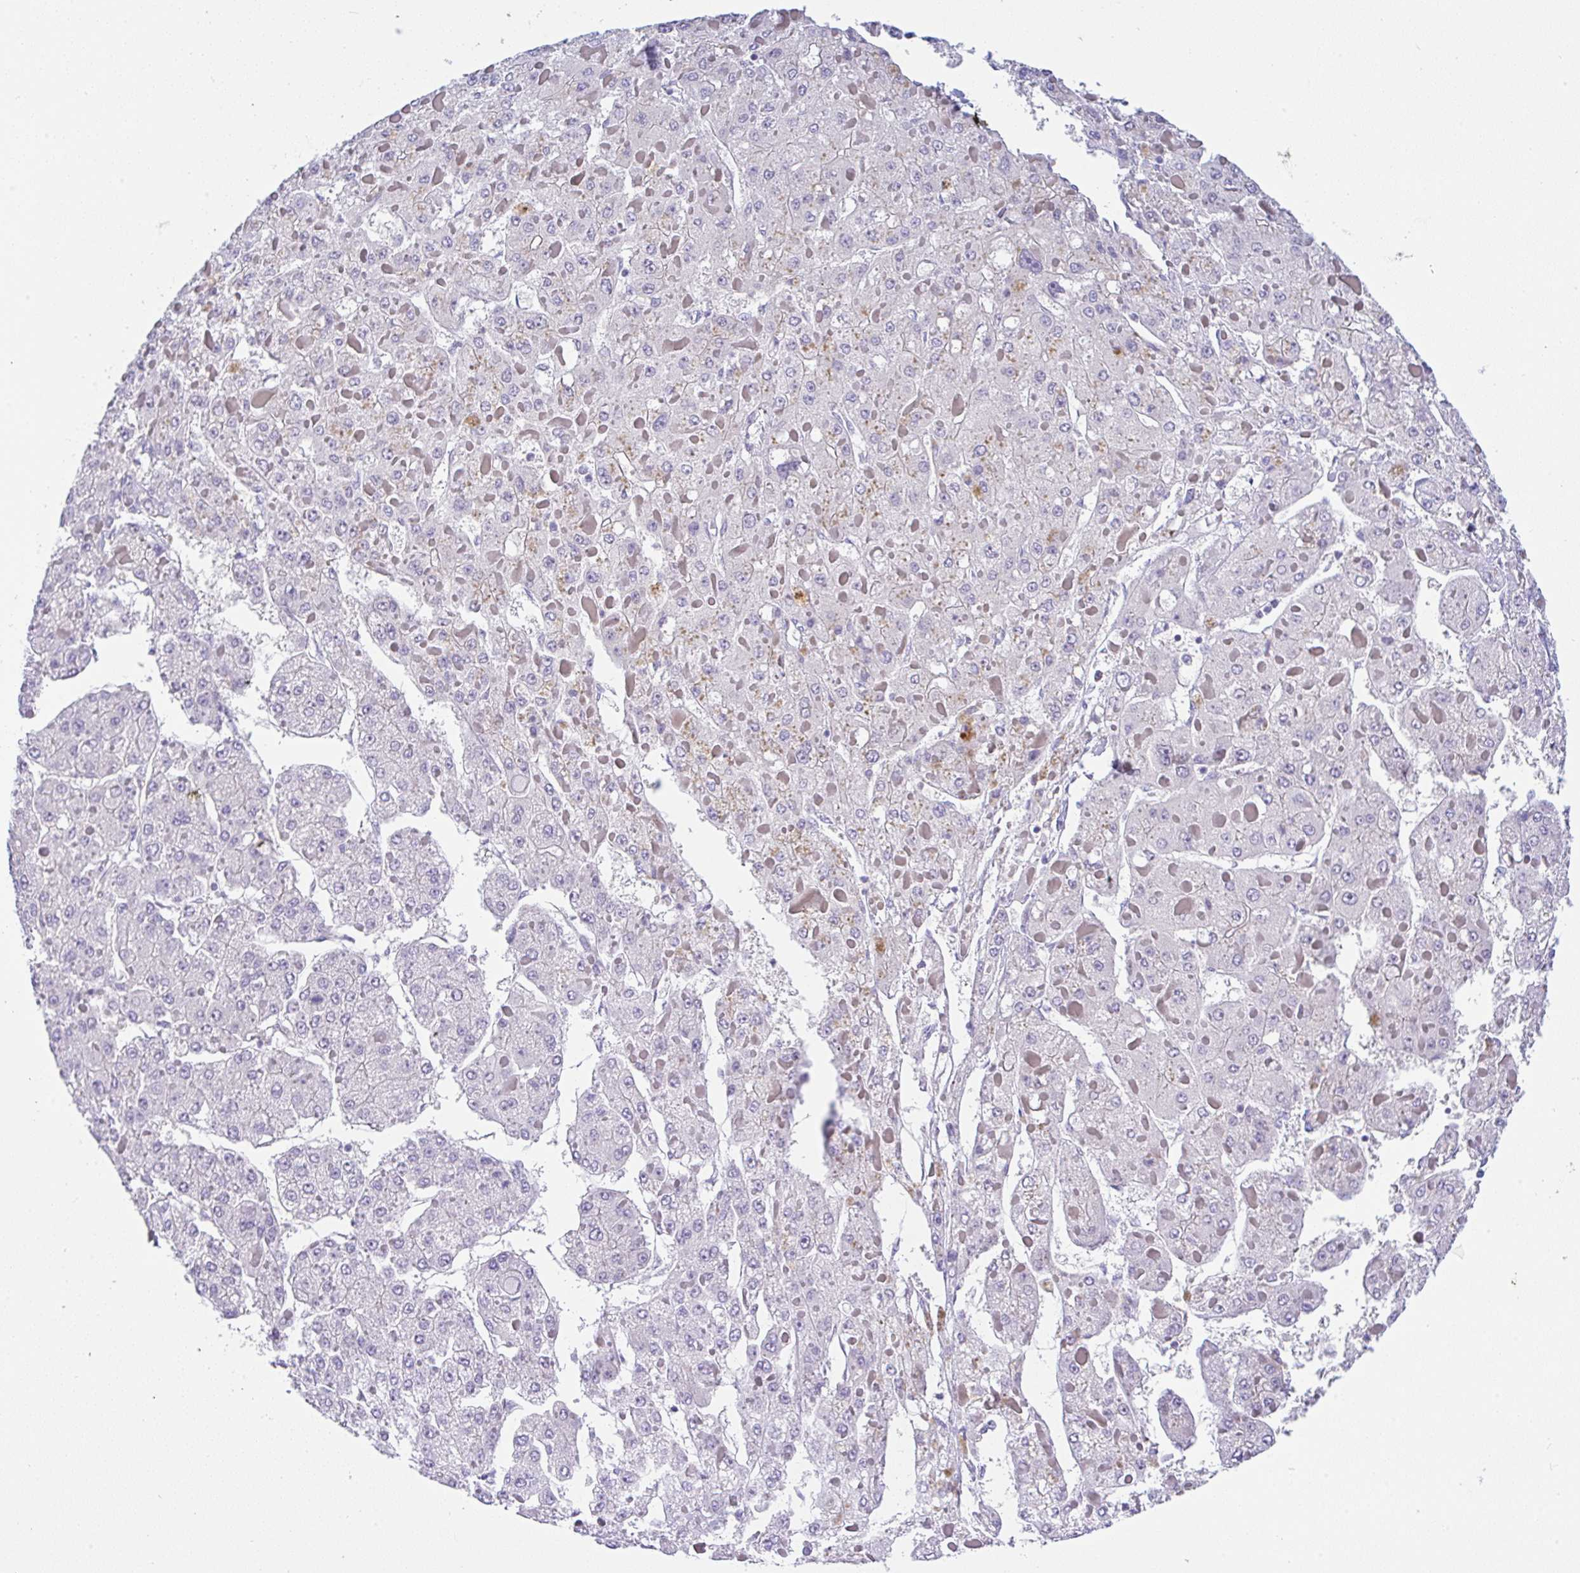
{"staining": {"intensity": "negative", "quantity": "none", "location": "none"}, "tissue": "liver cancer", "cell_type": "Tumor cells", "image_type": "cancer", "snomed": [{"axis": "morphology", "description": "Carcinoma, Hepatocellular, NOS"}, {"axis": "topography", "description": "Liver"}], "caption": "The photomicrograph reveals no significant positivity in tumor cells of liver cancer (hepatocellular carcinoma).", "gene": "SERPINE3", "patient": {"sex": "female", "age": 73}}